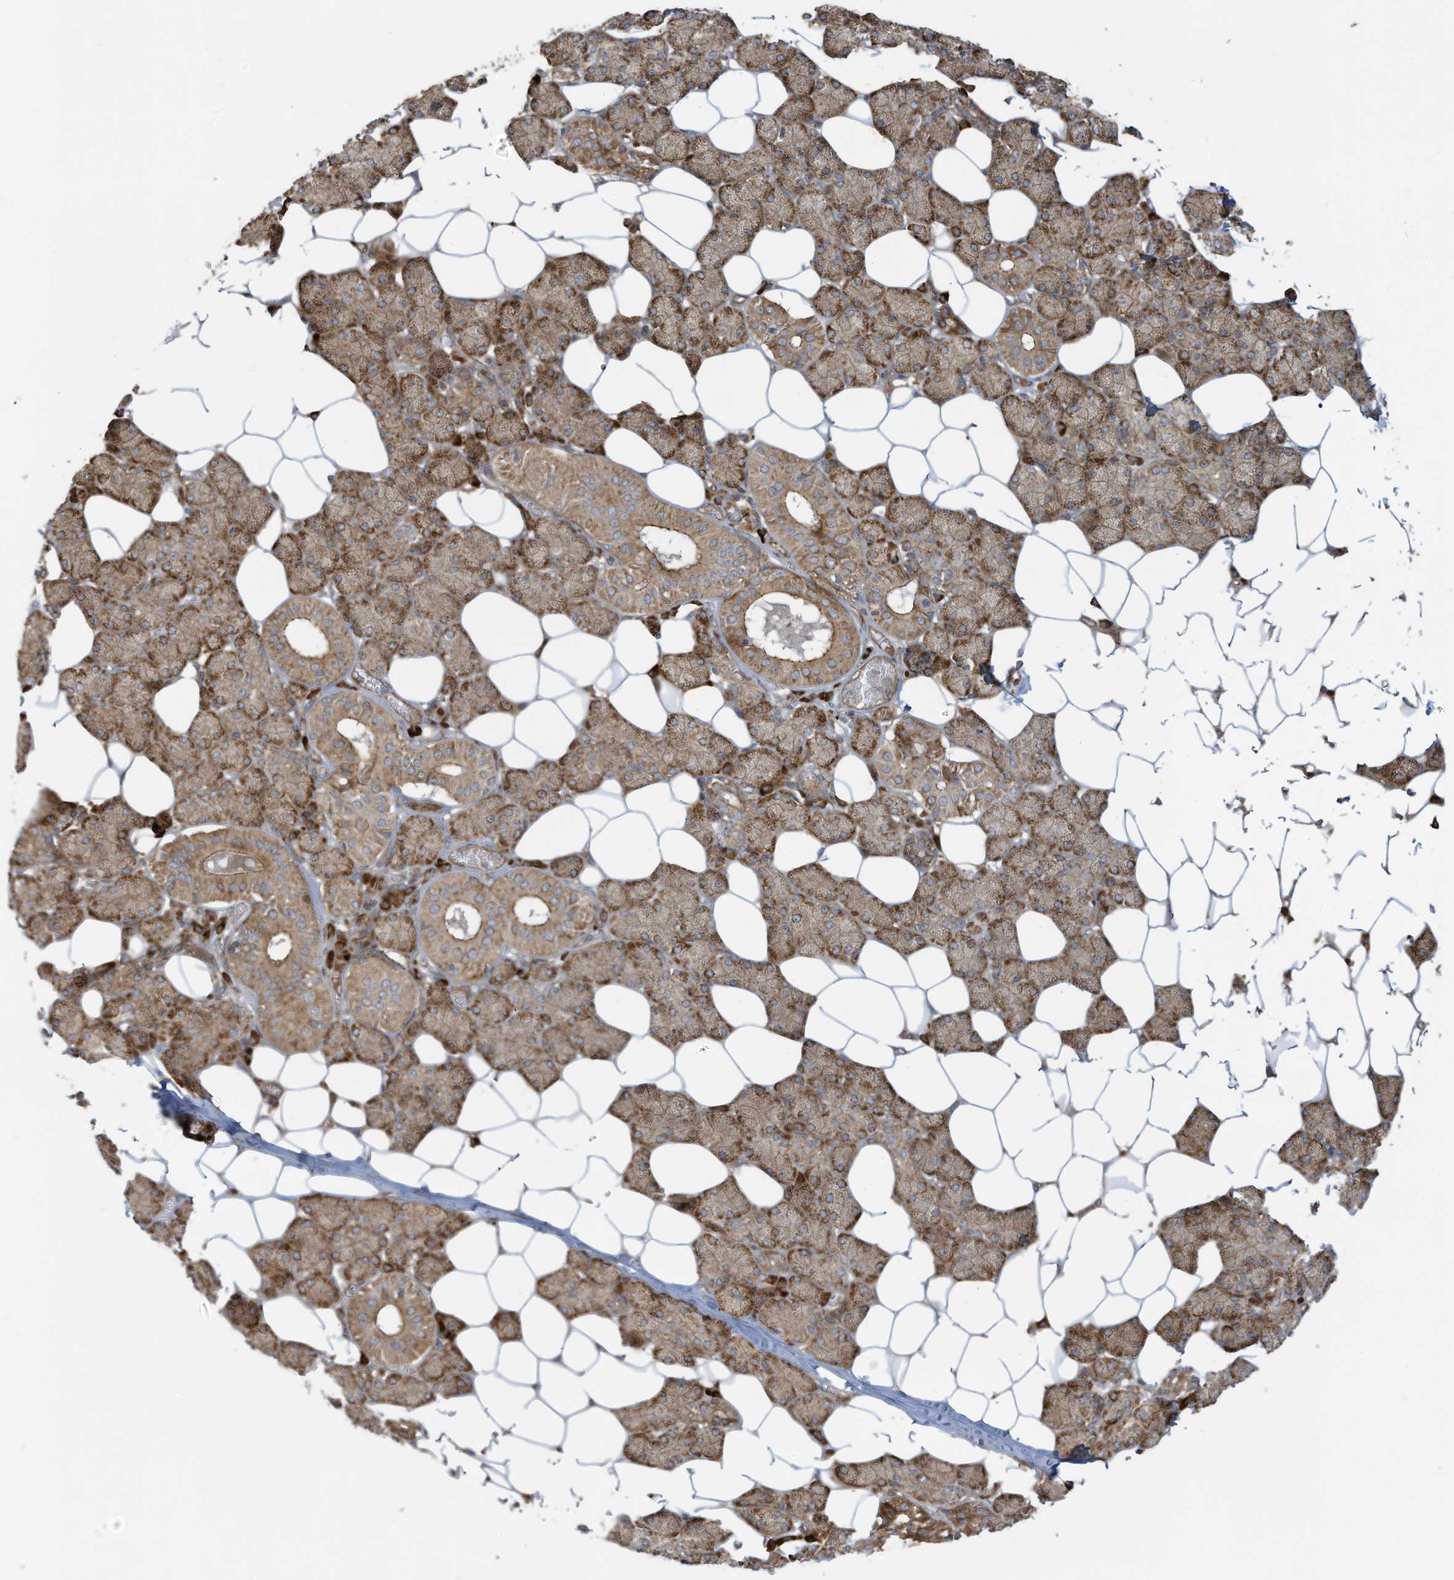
{"staining": {"intensity": "moderate", "quantity": ">75%", "location": "cytoplasmic/membranous"}, "tissue": "salivary gland", "cell_type": "Glandular cells", "image_type": "normal", "snomed": [{"axis": "morphology", "description": "Normal tissue, NOS"}, {"axis": "topography", "description": "Salivary gland"}], "caption": "Immunohistochemical staining of unremarkable salivary gland demonstrates medium levels of moderate cytoplasmic/membranous staining in about >75% of glandular cells.", "gene": "DDIT4", "patient": {"sex": "female", "age": 33}}